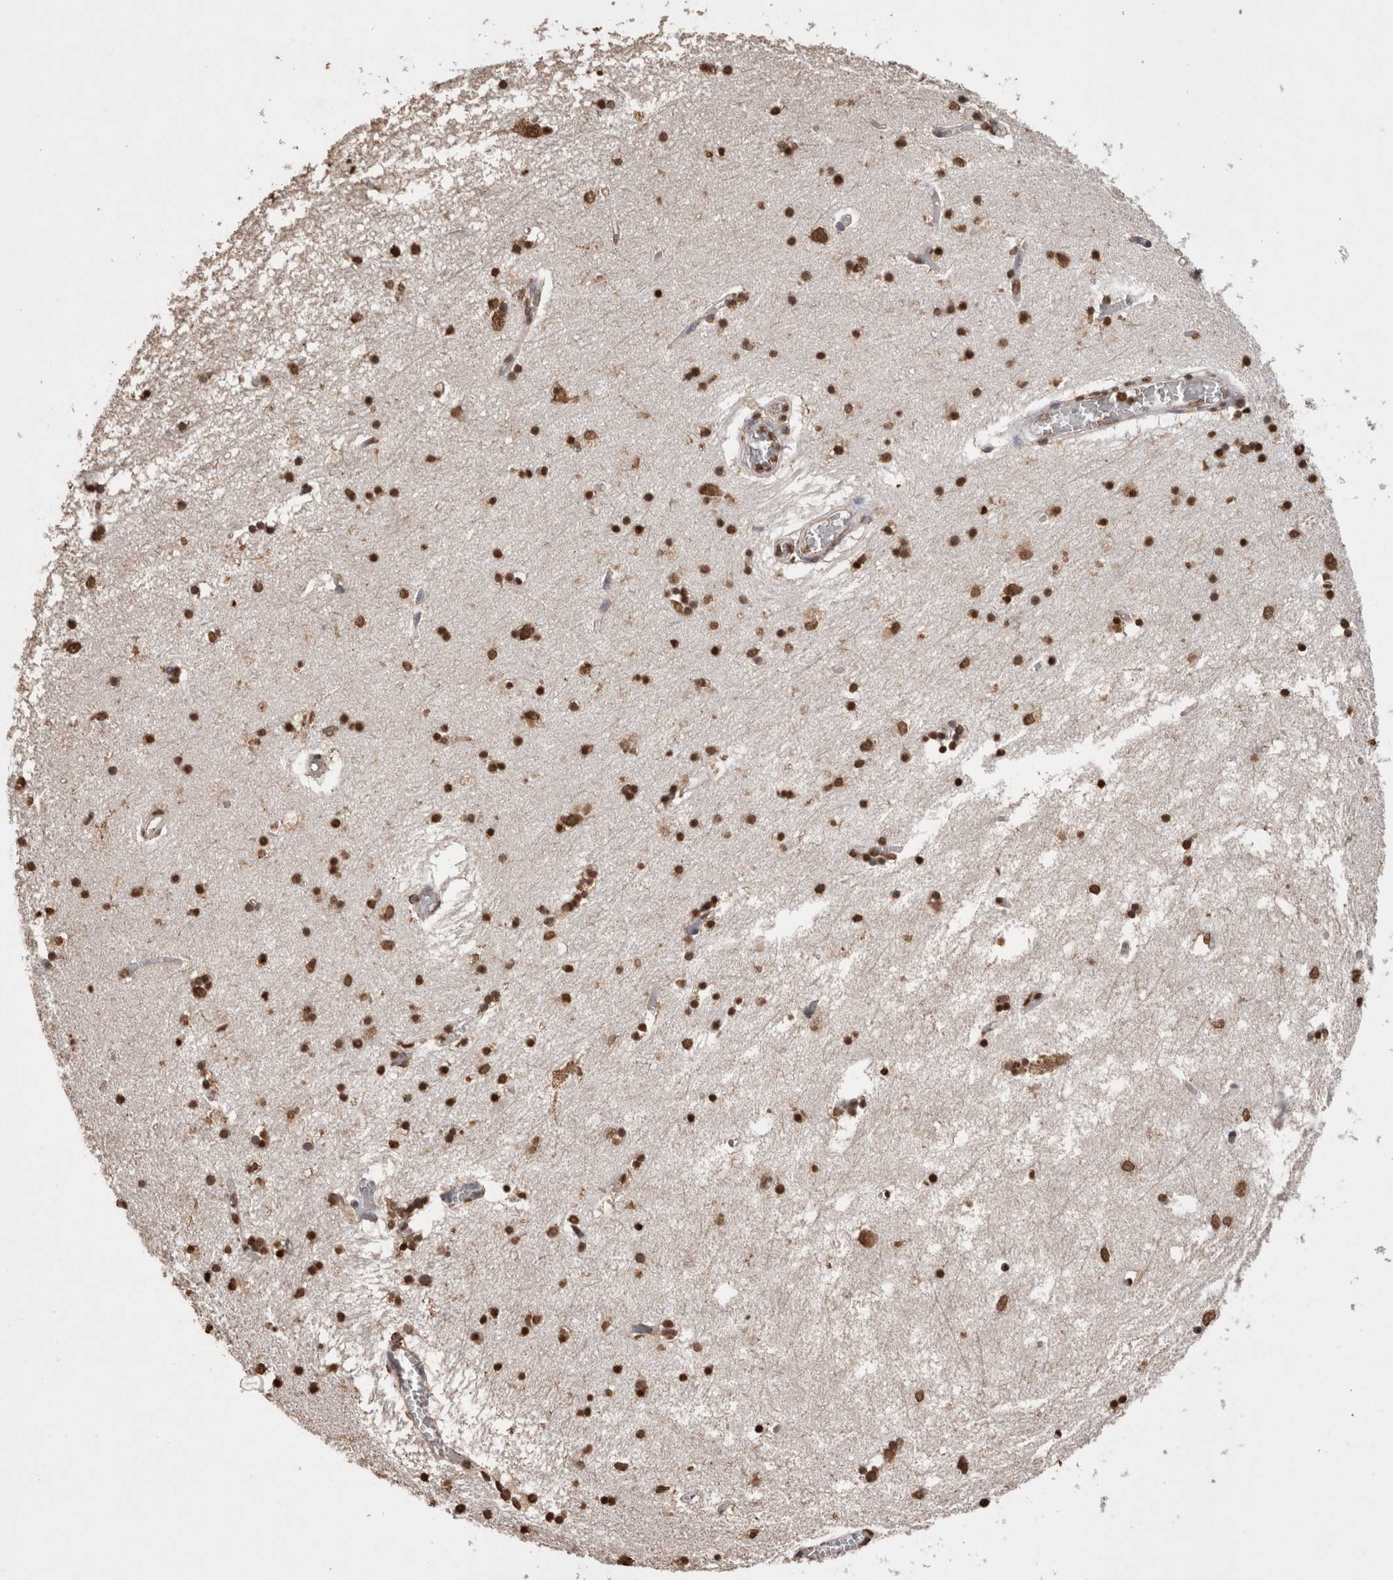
{"staining": {"intensity": "strong", "quantity": ">75%", "location": "nuclear"}, "tissue": "hippocampus", "cell_type": "Glial cells", "image_type": "normal", "snomed": [{"axis": "morphology", "description": "Normal tissue, NOS"}, {"axis": "topography", "description": "Hippocampus"}], "caption": "The immunohistochemical stain shows strong nuclear positivity in glial cells of normal hippocampus.", "gene": "NTHL1", "patient": {"sex": "male", "age": 70}}